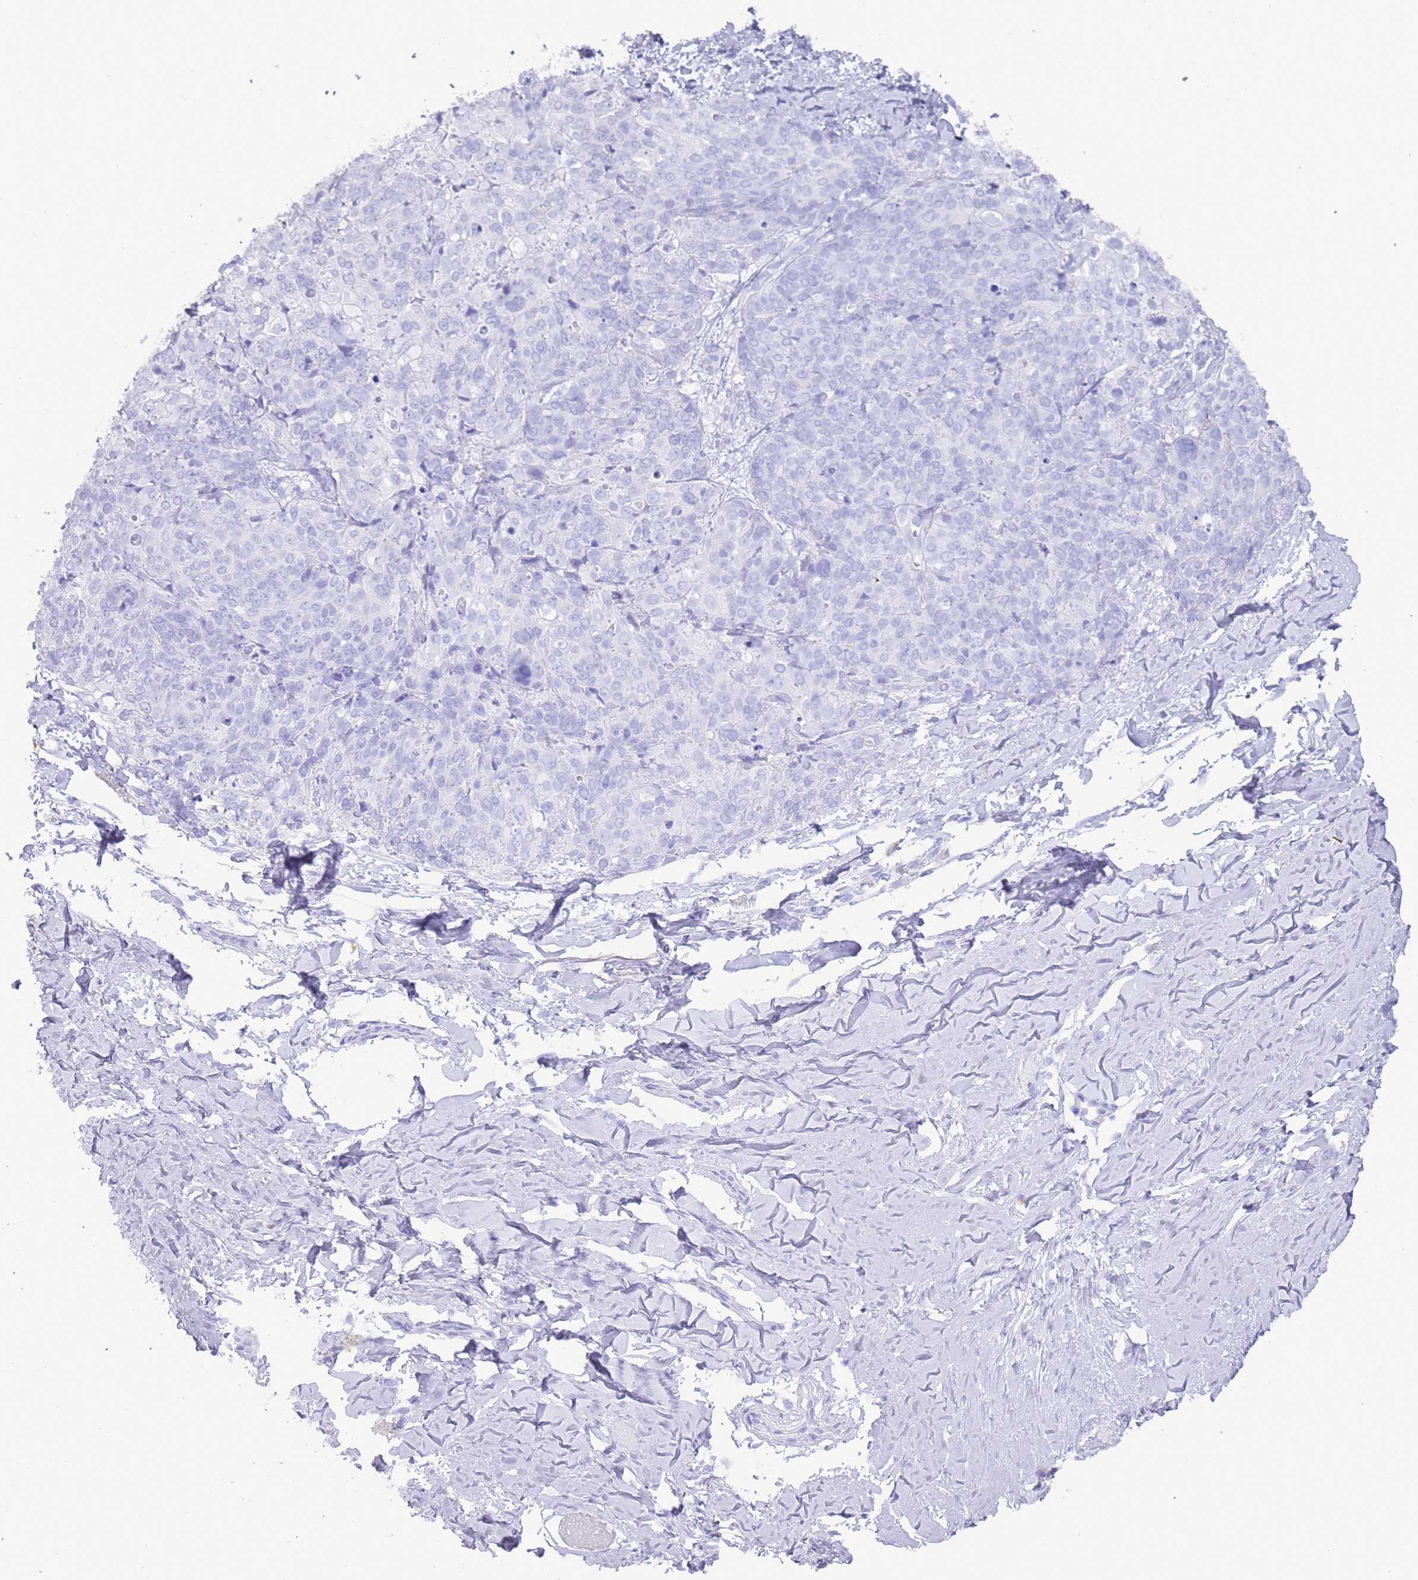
{"staining": {"intensity": "negative", "quantity": "none", "location": "none"}, "tissue": "skin cancer", "cell_type": "Tumor cells", "image_type": "cancer", "snomed": [{"axis": "morphology", "description": "Squamous cell carcinoma, NOS"}, {"axis": "topography", "description": "Skin"}, {"axis": "topography", "description": "Vulva"}], "caption": "IHC image of neoplastic tissue: human skin cancer (squamous cell carcinoma) stained with DAB displays no significant protein expression in tumor cells. (Brightfield microscopy of DAB (3,3'-diaminobenzidine) immunohistochemistry at high magnification).", "gene": "MYADML2", "patient": {"sex": "female", "age": 85}}